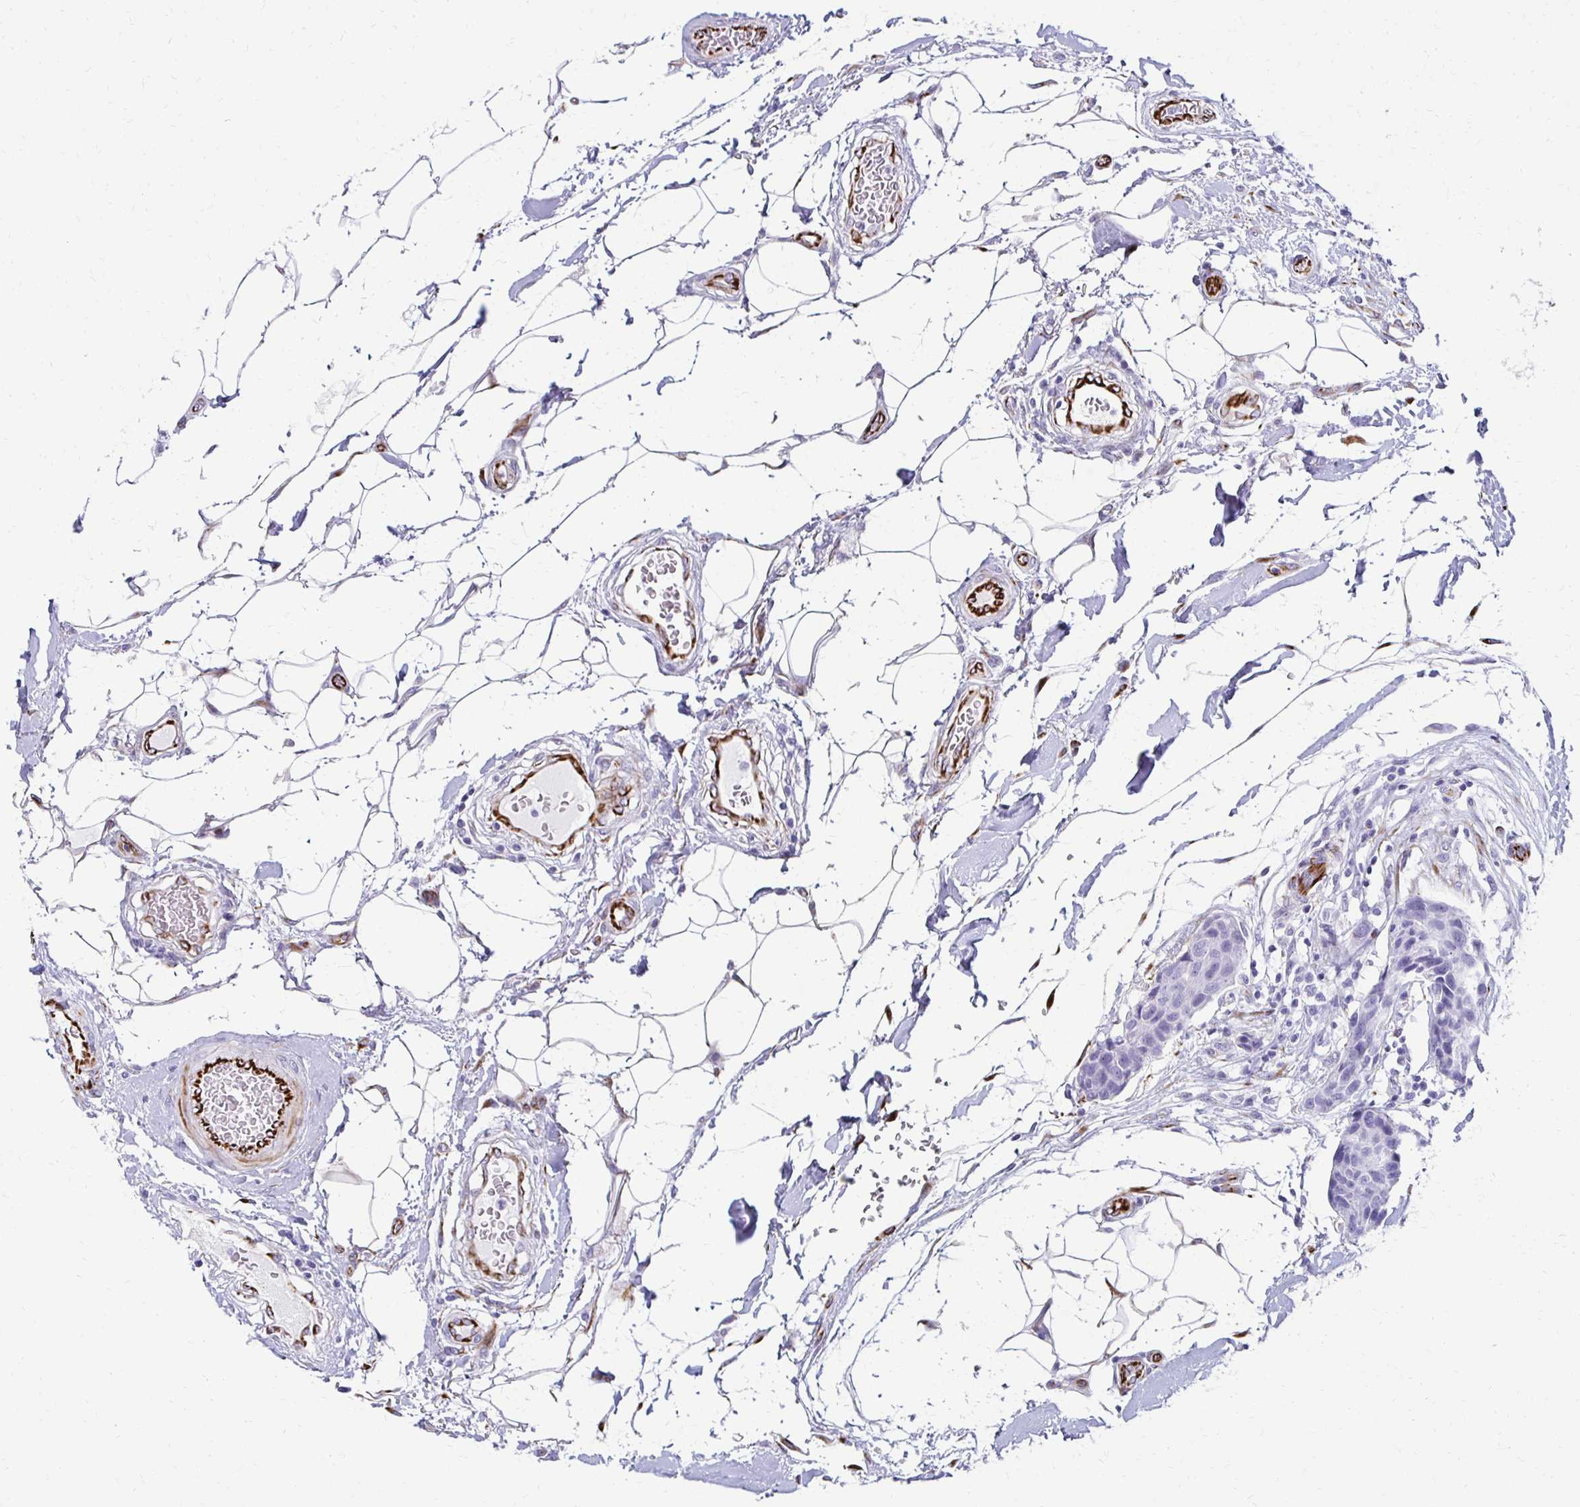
{"staining": {"intensity": "negative", "quantity": "none", "location": "none"}, "tissue": "breast cancer", "cell_type": "Tumor cells", "image_type": "cancer", "snomed": [{"axis": "morphology", "description": "Duct carcinoma"}, {"axis": "topography", "description": "Breast"}, {"axis": "topography", "description": "Lymph node"}], "caption": "An immunohistochemistry (IHC) photomicrograph of intraductal carcinoma (breast) is shown. There is no staining in tumor cells of intraductal carcinoma (breast).", "gene": "TMEM54", "patient": {"sex": "female", "age": 80}}